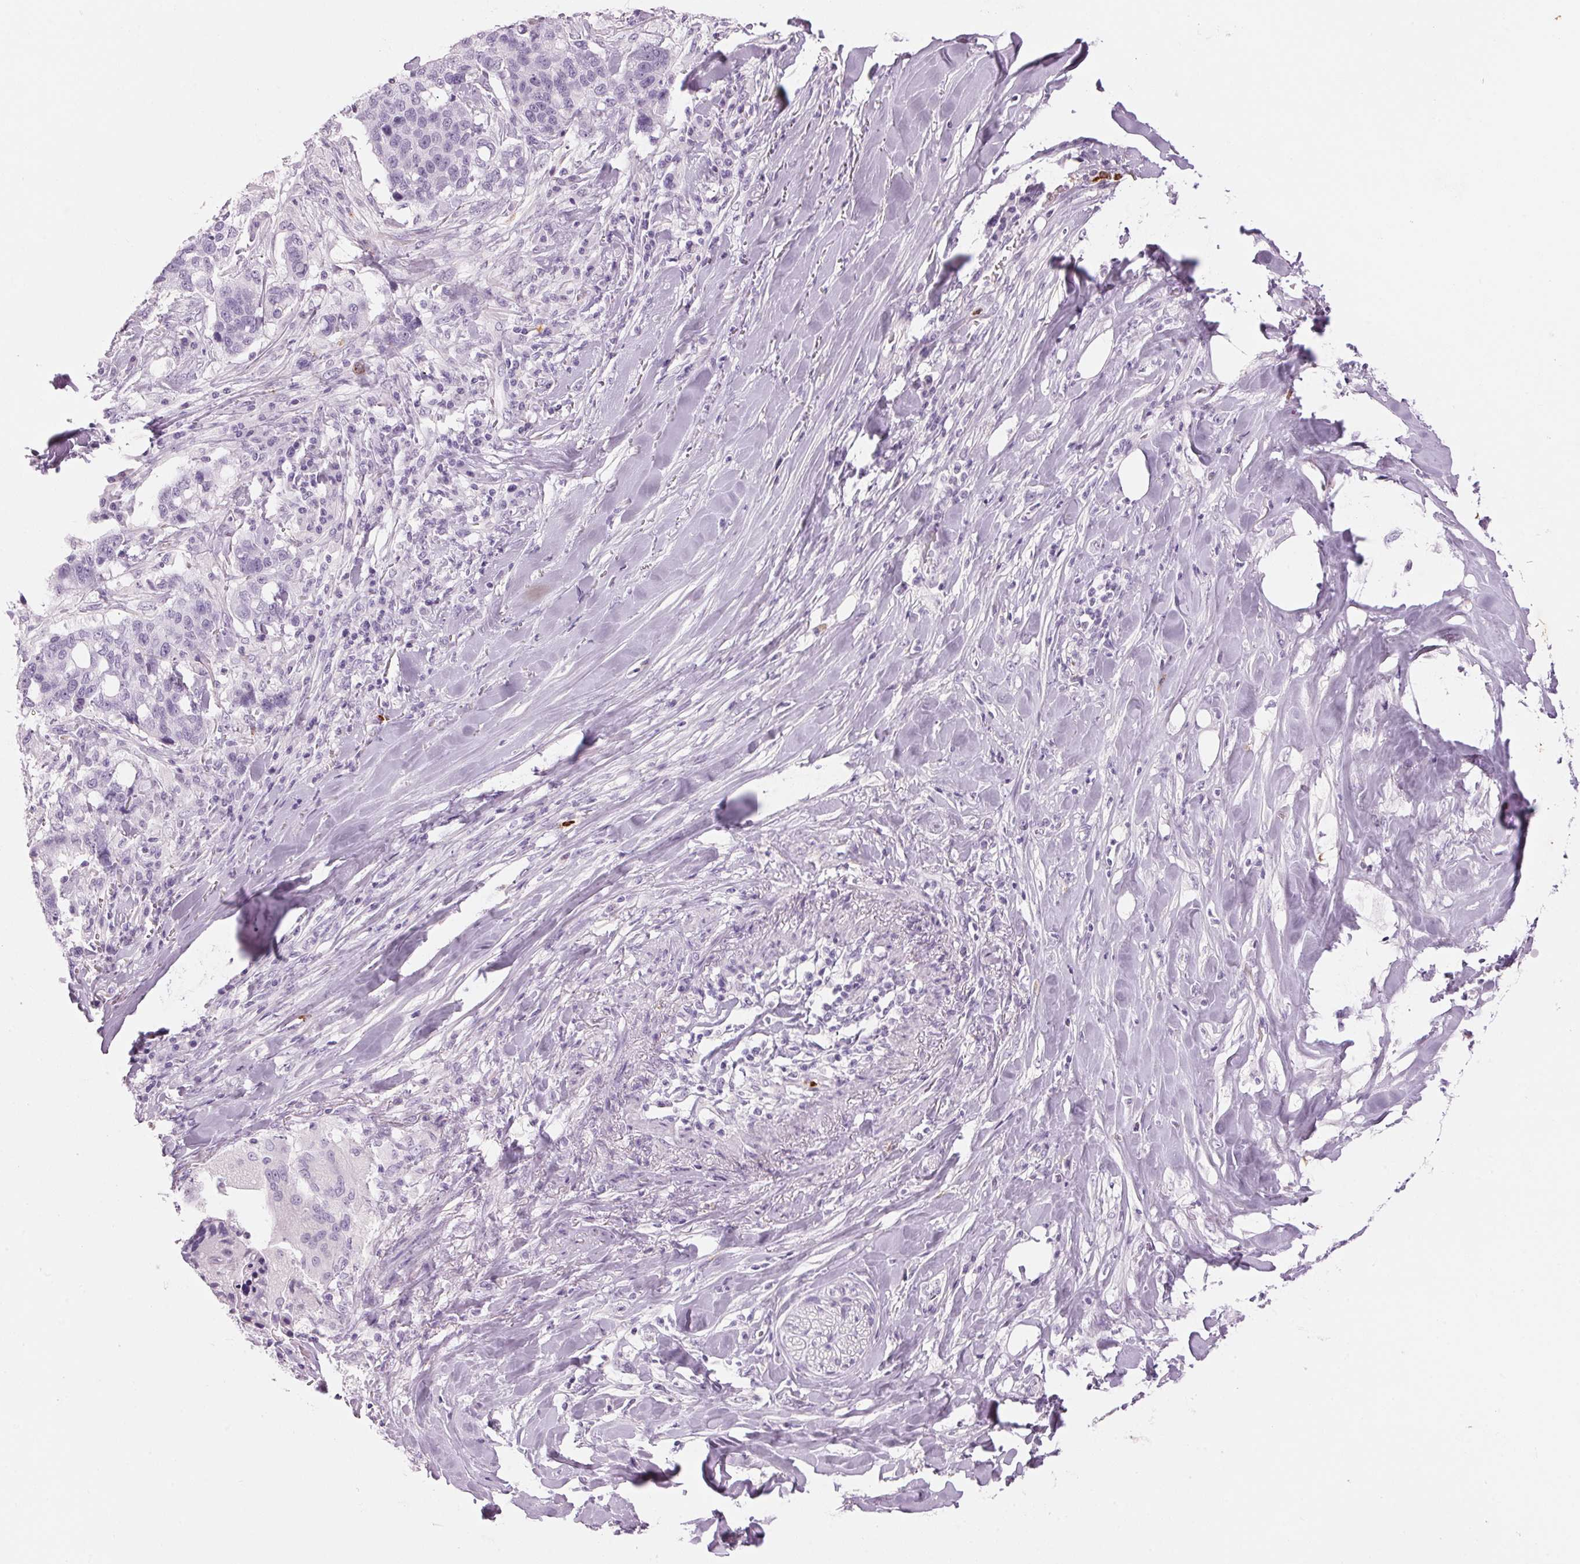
{"staining": {"intensity": "negative", "quantity": "none", "location": "none"}, "tissue": "lung cancer", "cell_type": "Tumor cells", "image_type": "cancer", "snomed": [{"axis": "morphology", "description": "Squamous cell carcinoma, NOS"}, {"axis": "topography", "description": "Lymph node"}, {"axis": "topography", "description": "Lung"}], "caption": "Lung squamous cell carcinoma was stained to show a protein in brown. There is no significant positivity in tumor cells.", "gene": "KLK7", "patient": {"sex": "male", "age": 61}}